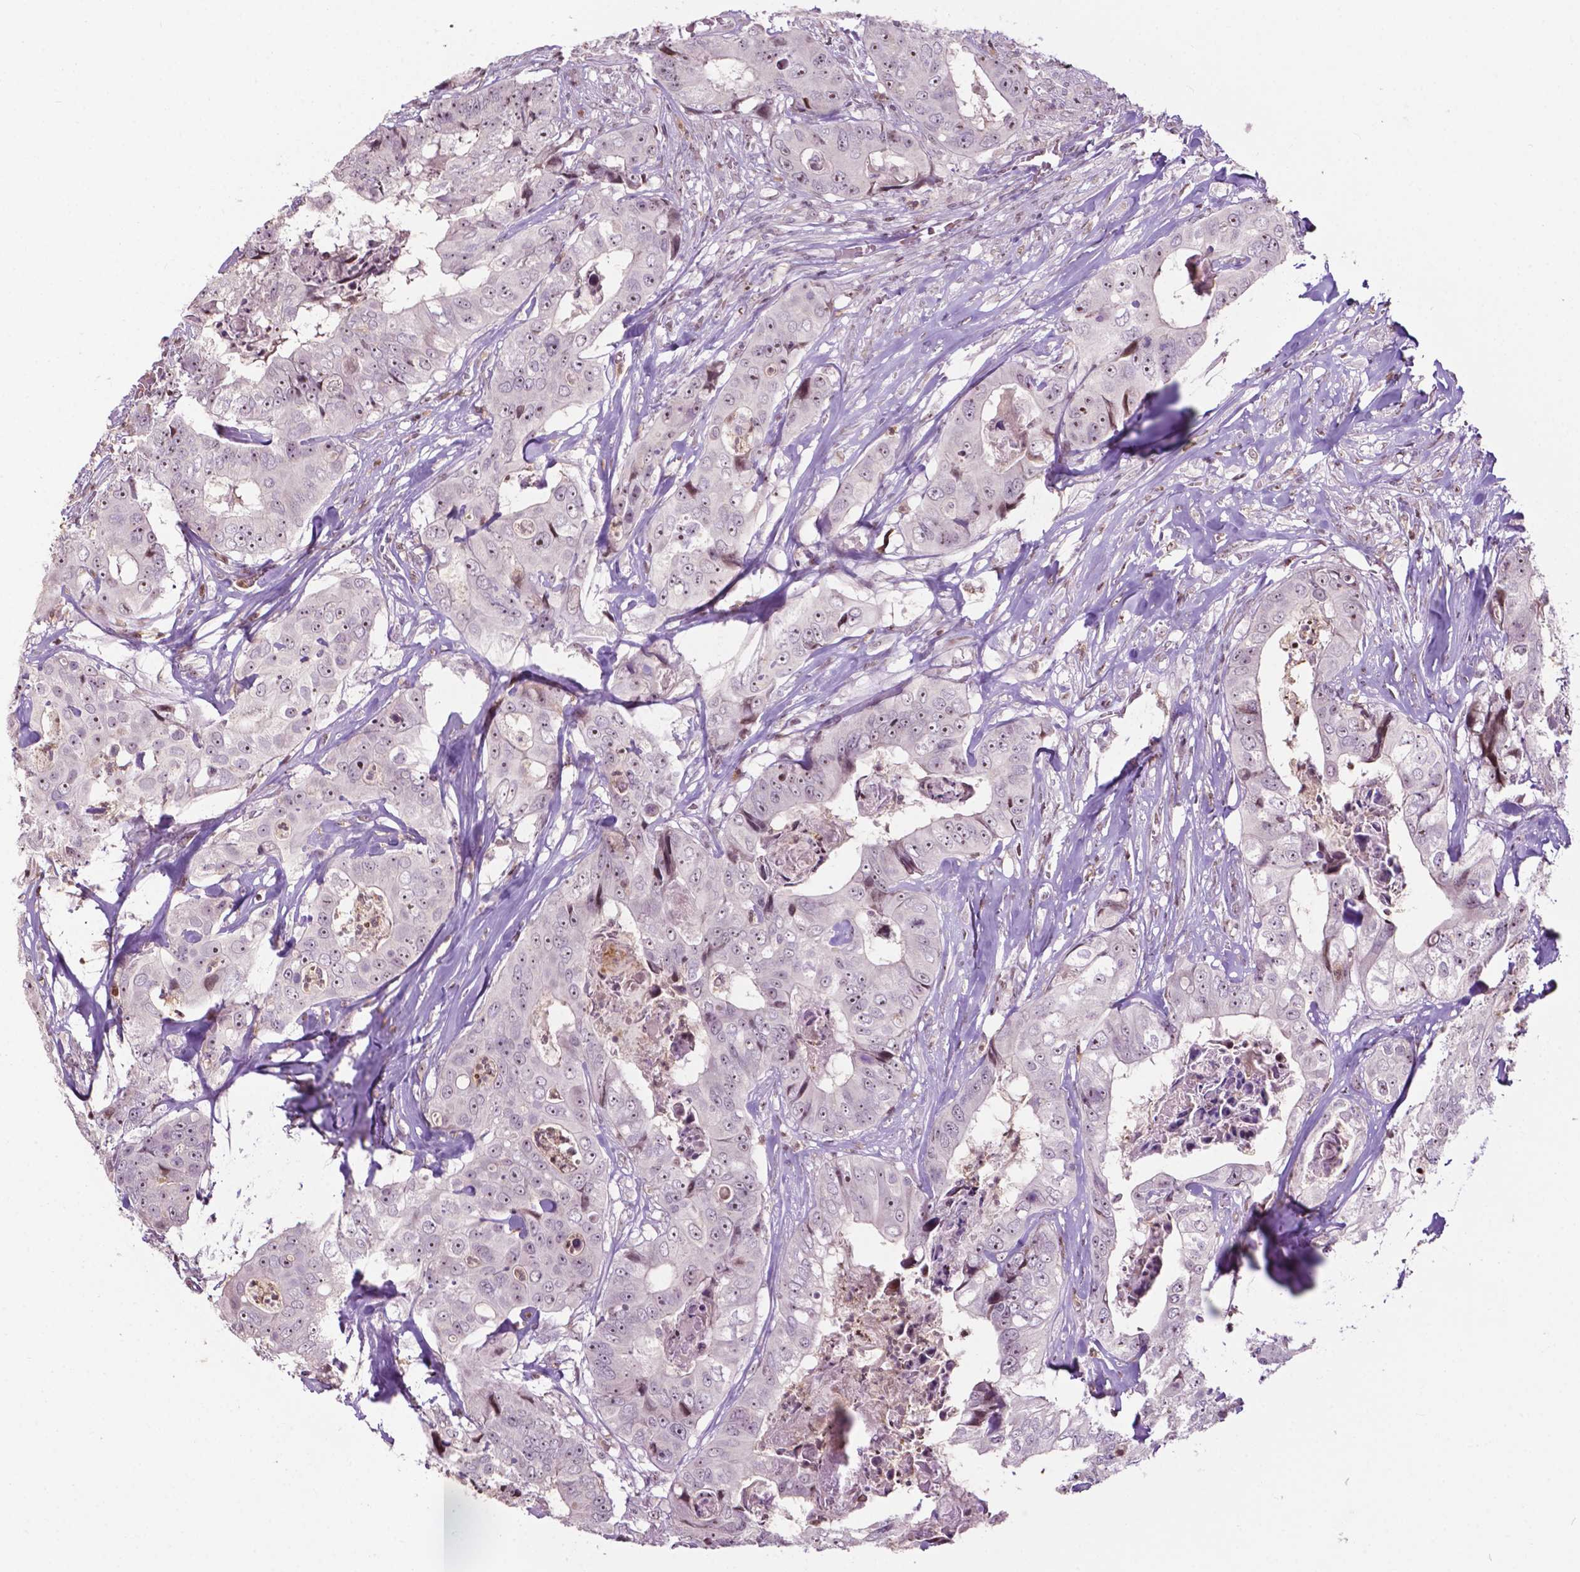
{"staining": {"intensity": "moderate", "quantity": "<25%", "location": "nuclear"}, "tissue": "colorectal cancer", "cell_type": "Tumor cells", "image_type": "cancer", "snomed": [{"axis": "morphology", "description": "Adenocarcinoma, NOS"}, {"axis": "topography", "description": "Rectum"}], "caption": "Immunohistochemical staining of human colorectal adenocarcinoma reveals moderate nuclear protein staining in about <25% of tumor cells.", "gene": "PTPN18", "patient": {"sex": "female", "age": 62}}